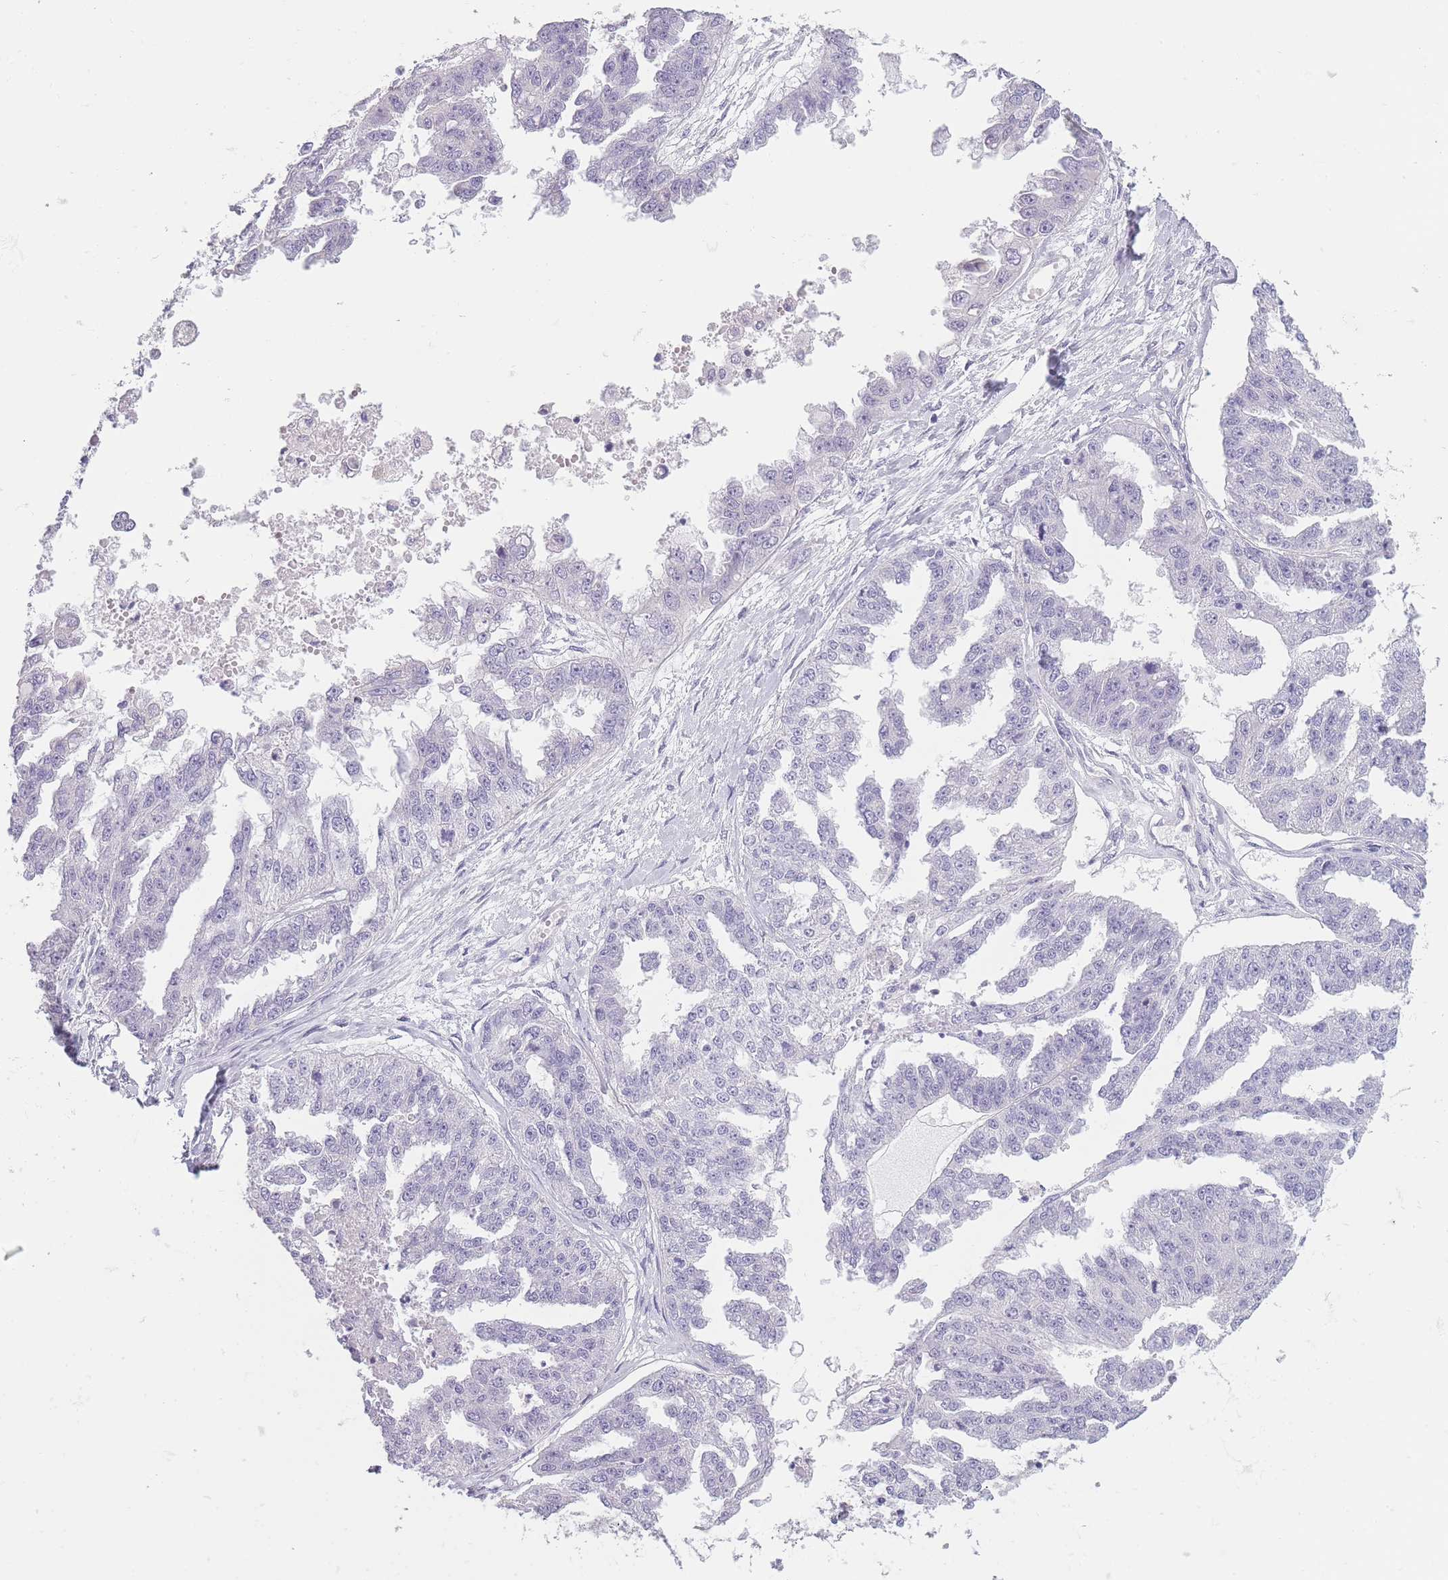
{"staining": {"intensity": "negative", "quantity": "none", "location": "none"}, "tissue": "ovarian cancer", "cell_type": "Tumor cells", "image_type": "cancer", "snomed": [{"axis": "morphology", "description": "Cystadenocarcinoma, serous, NOS"}, {"axis": "topography", "description": "Ovary"}], "caption": "A histopathology image of ovarian cancer (serous cystadenocarcinoma) stained for a protein demonstrates no brown staining in tumor cells. (Brightfield microscopy of DAB immunohistochemistry at high magnification).", "gene": "TMEM236", "patient": {"sex": "female", "age": 58}}